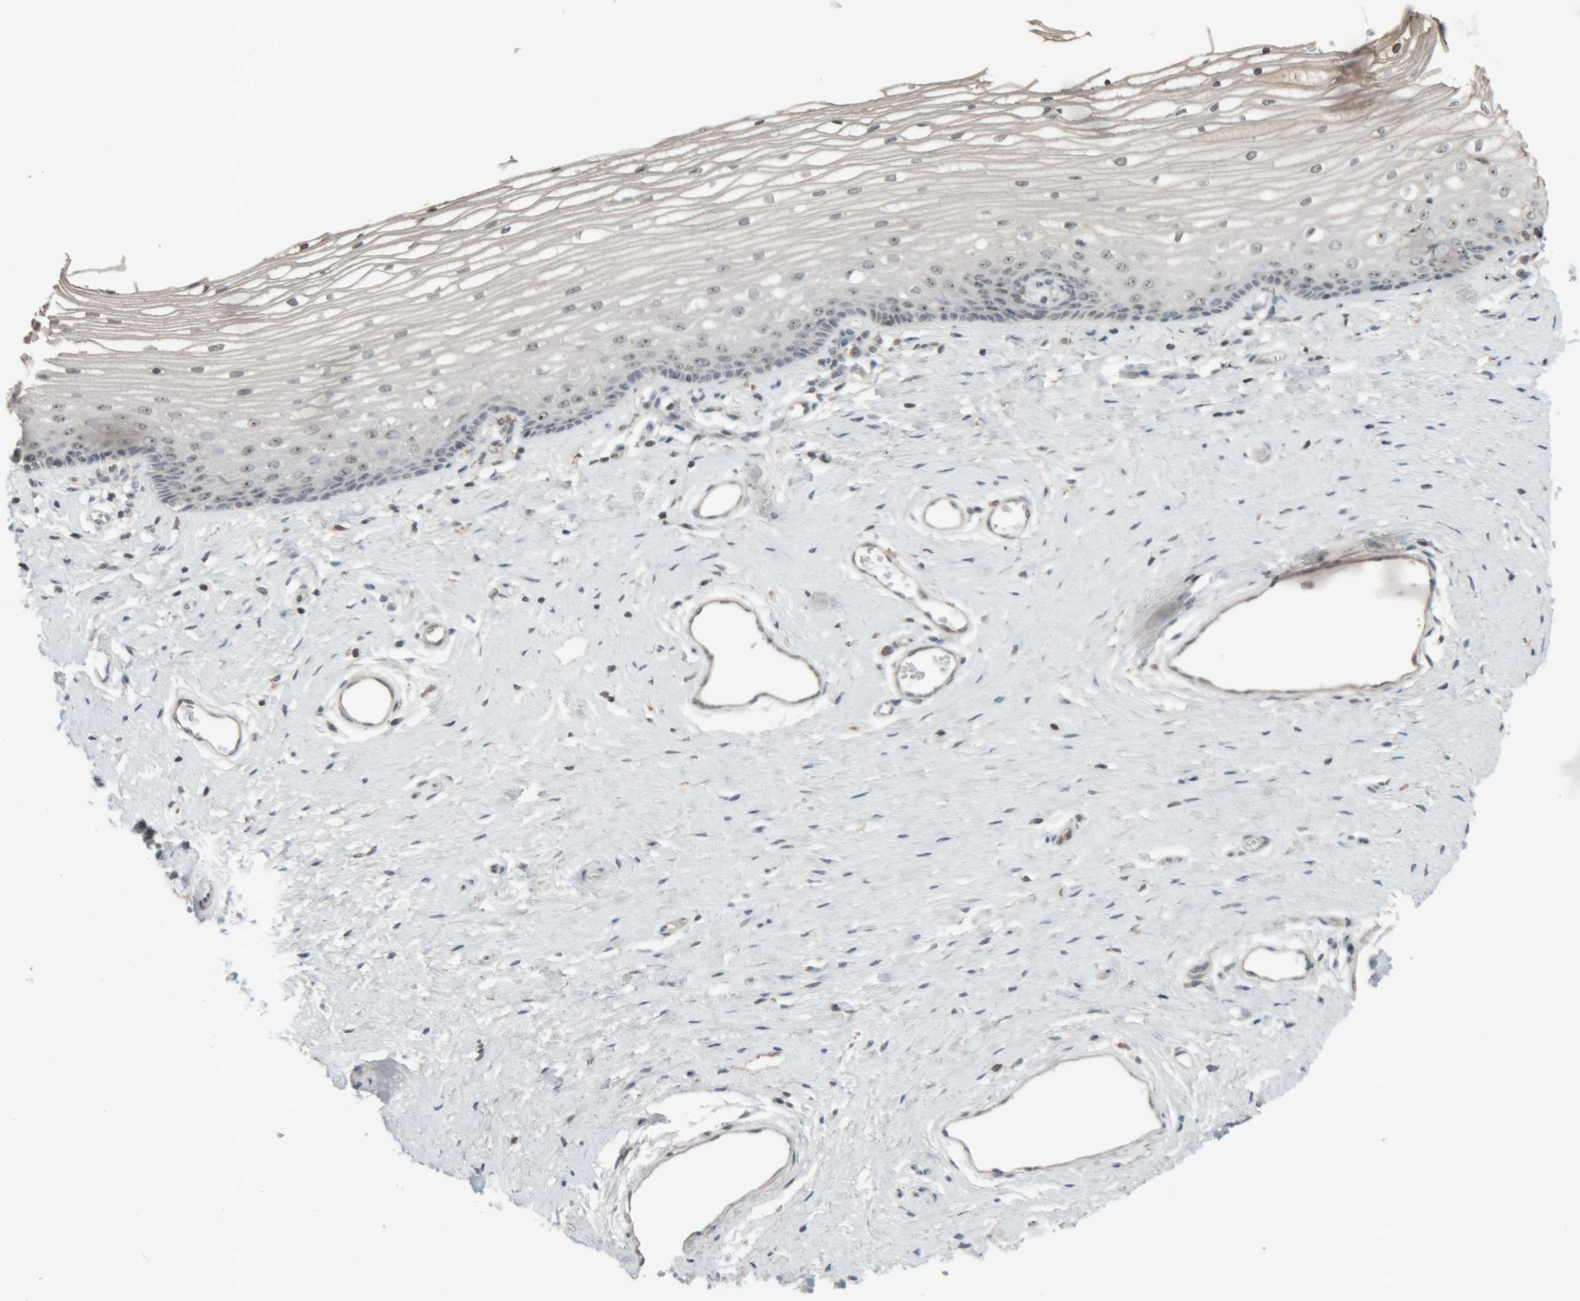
{"staining": {"intensity": "moderate", "quantity": ">75%", "location": "nuclear"}, "tissue": "vagina", "cell_type": "Squamous epithelial cells", "image_type": "normal", "snomed": [{"axis": "morphology", "description": "Normal tissue, NOS"}, {"axis": "topography", "description": "Vagina"}], "caption": "Immunohistochemical staining of benign vagina reveals moderate nuclear protein expression in about >75% of squamous epithelial cells.", "gene": "RPF1", "patient": {"sex": "female", "age": 46}}